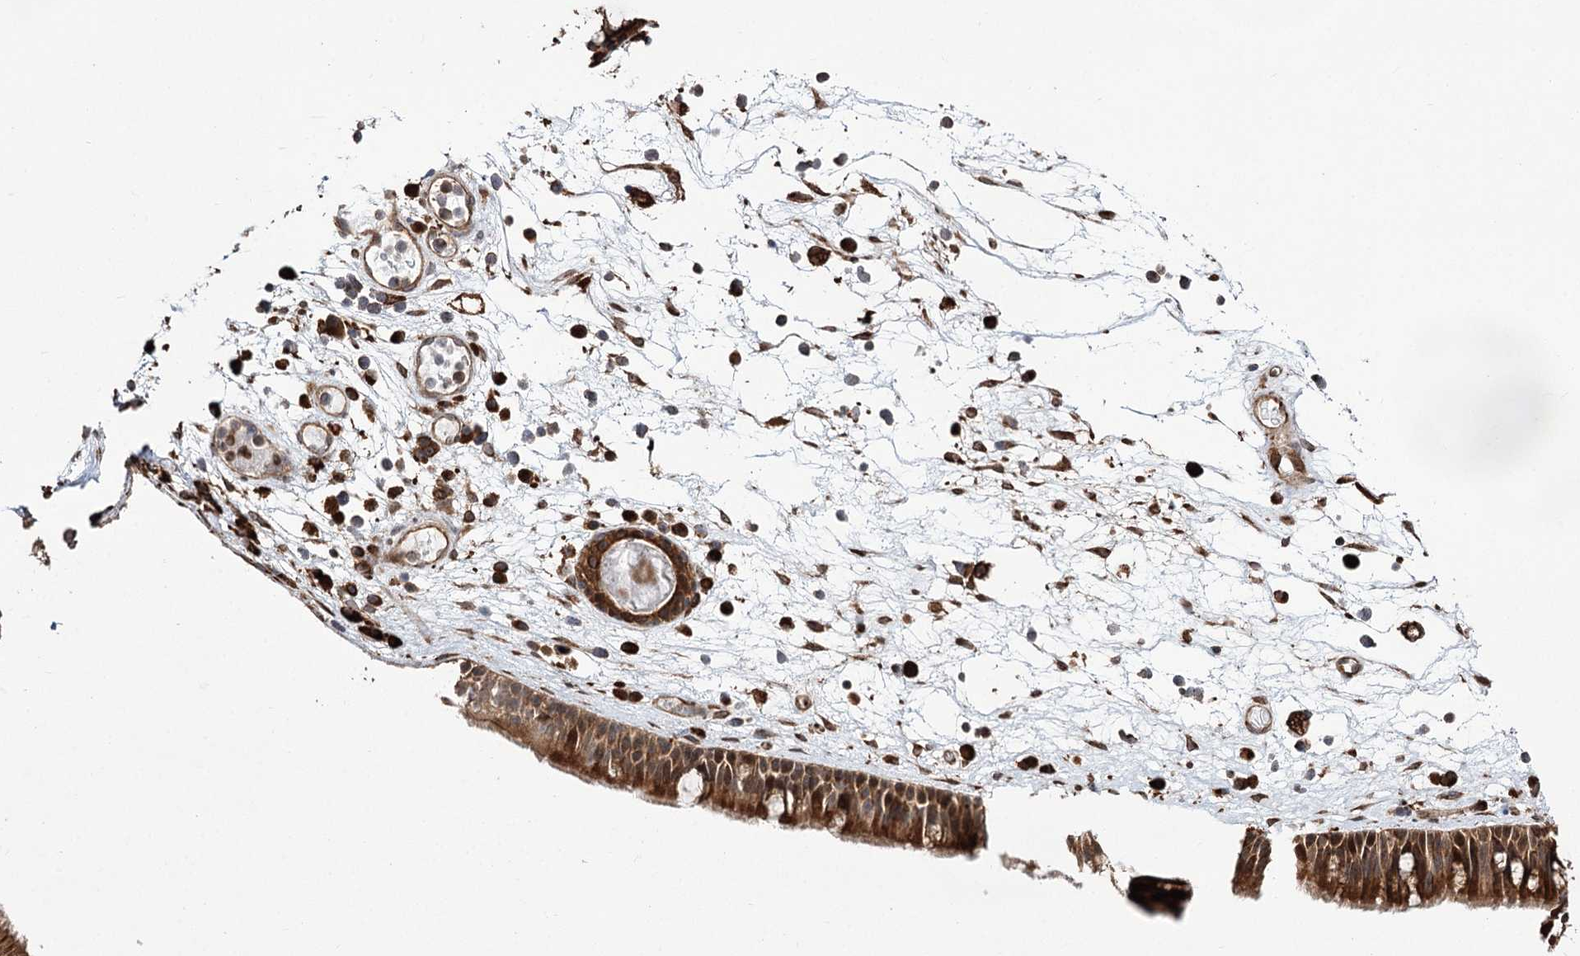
{"staining": {"intensity": "moderate", "quantity": ">75%", "location": "cytoplasmic/membranous"}, "tissue": "nasopharynx", "cell_type": "Respiratory epithelial cells", "image_type": "normal", "snomed": [{"axis": "morphology", "description": "Normal tissue, NOS"}, {"axis": "morphology", "description": "Inflammation, NOS"}, {"axis": "morphology", "description": "Malignant melanoma, Metastatic site"}, {"axis": "topography", "description": "Nasopharynx"}], "caption": "Brown immunohistochemical staining in normal nasopharynx exhibits moderate cytoplasmic/membranous positivity in approximately >75% of respiratory epithelial cells.", "gene": "FANCL", "patient": {"sex": "male", "age": 70}}